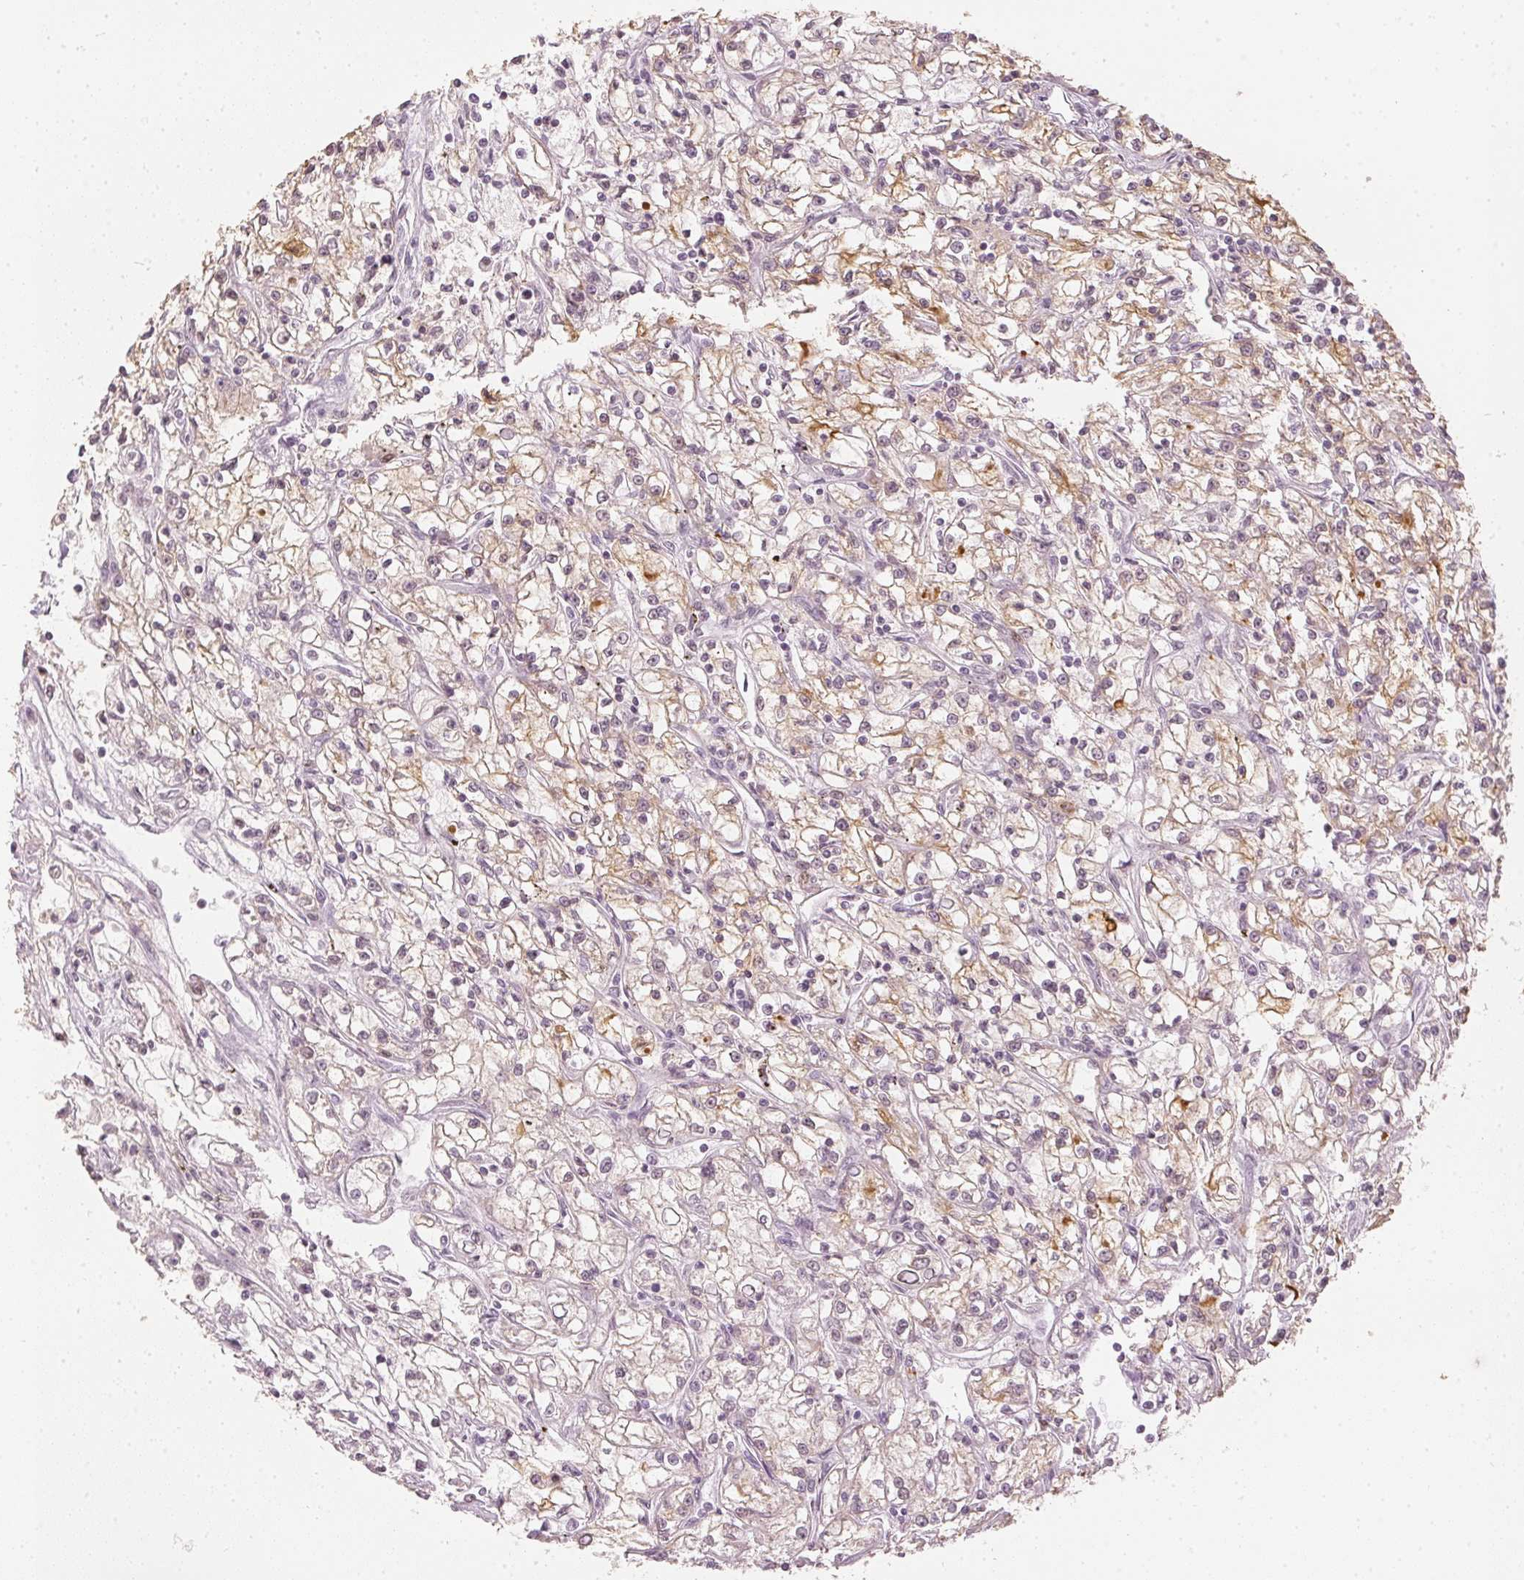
{"staining": {"intensity": "negative", "quantity": "none", "location": "none"}, "tissue": "renal cancer", "cell_type": "Tumor cells", "image_type": "cancer", "snomed": [{"axis": "morphology", "description": "Adenocarcinoma, NOS"}, {"axis": "topography", "description": "Kidney"}], "caption": "A high-resolution image shows immunohistochemistry staining of adenocarcinoma (renal), which demonstrates no significant staining in tumor cells.", "gene": "SLC39A3", "patient": {"sex": "female", "age": 59}}